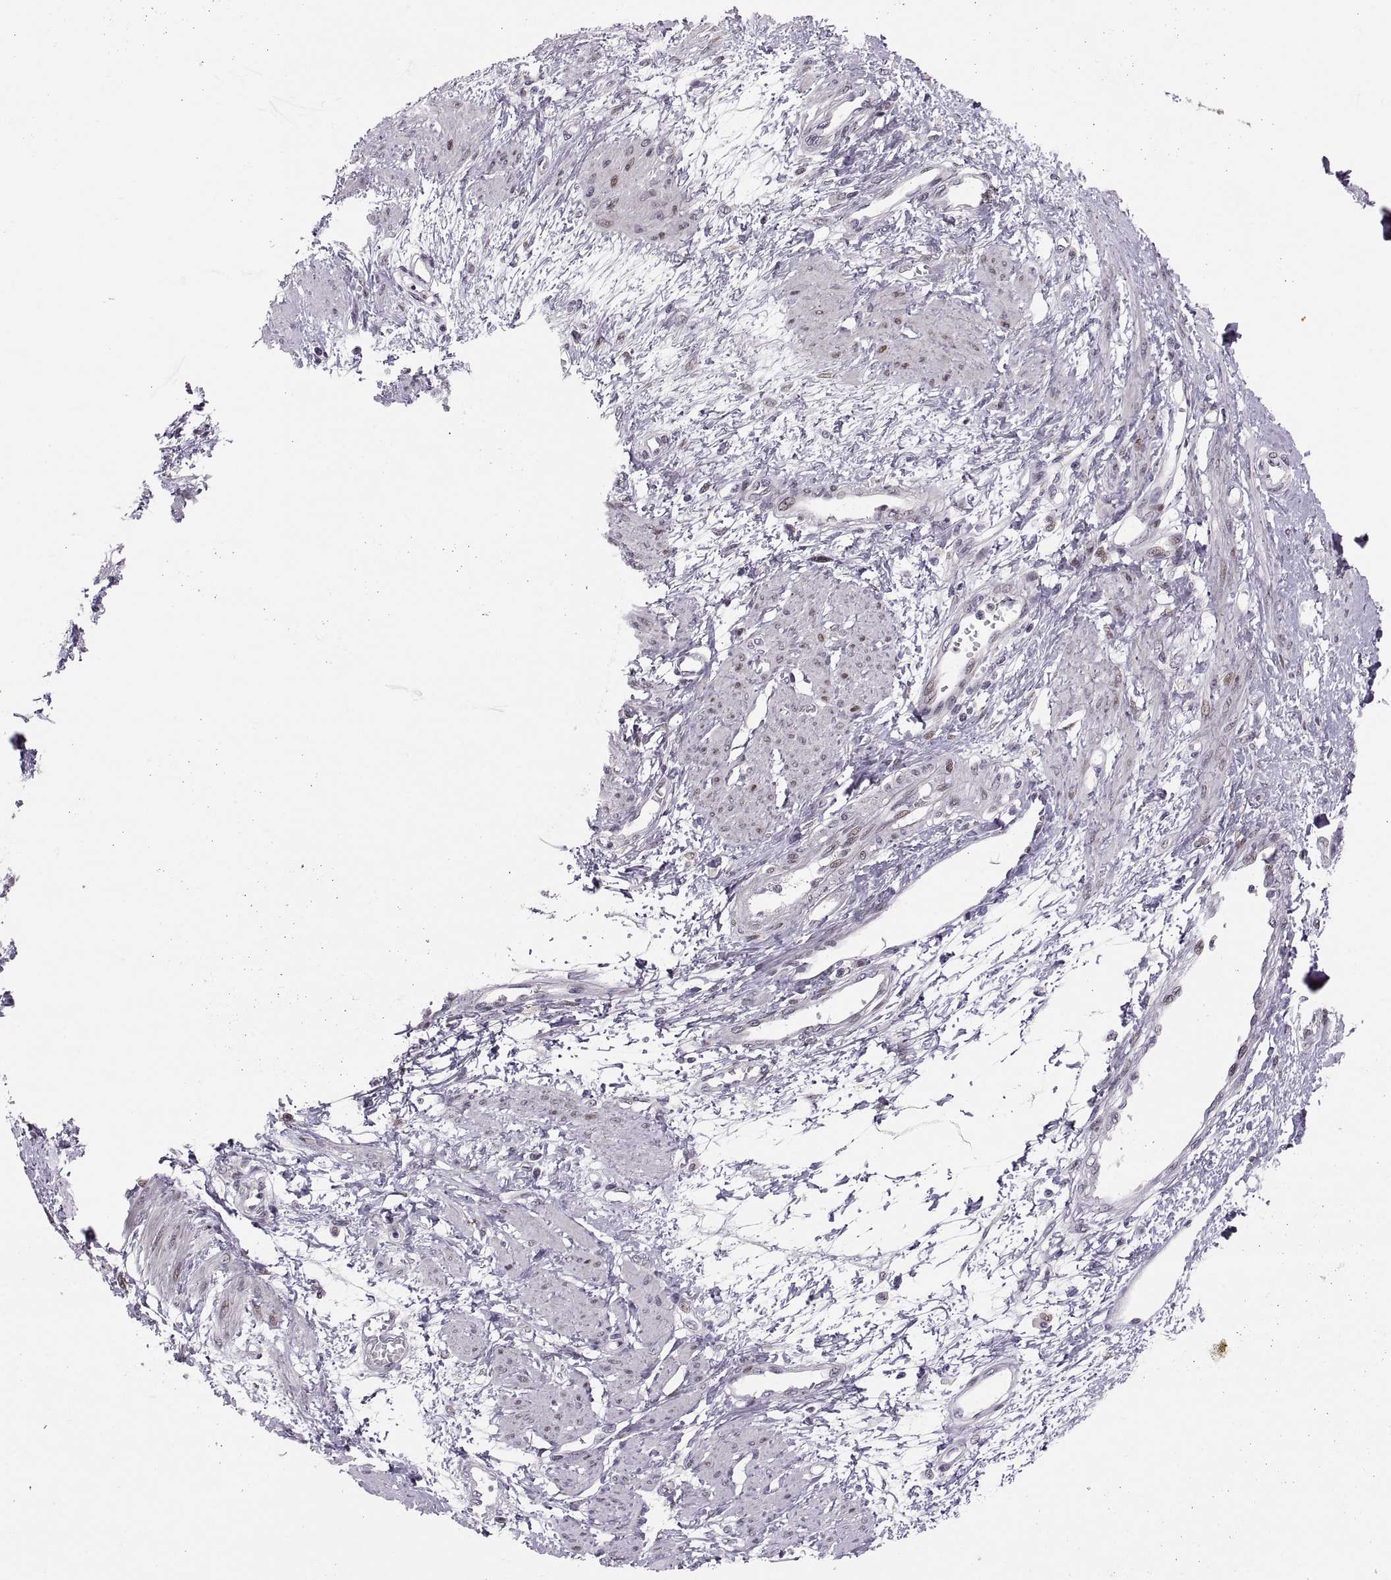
{"staining": {"intensity": "weak", "quantity": "<25%", "location": "nuclear"}, "tissue": "smooth muscle", "cell_type": "Smooth muscle cells", "image_type": "normal", "snomed": [{"axis": "morphology", "description": "Normal tissue, NOS"}, {"axis": "topography", "description": "Smooth muscle"}, {"axis": "topography", "description": "Uterus"}], "caption": "DAB immunohistochemical staining of normal human smooth muscle shows no significant staining in smooth muscle cells.", "gene": "SNAI1", "patient": {"sex": "female", "age": 39}}